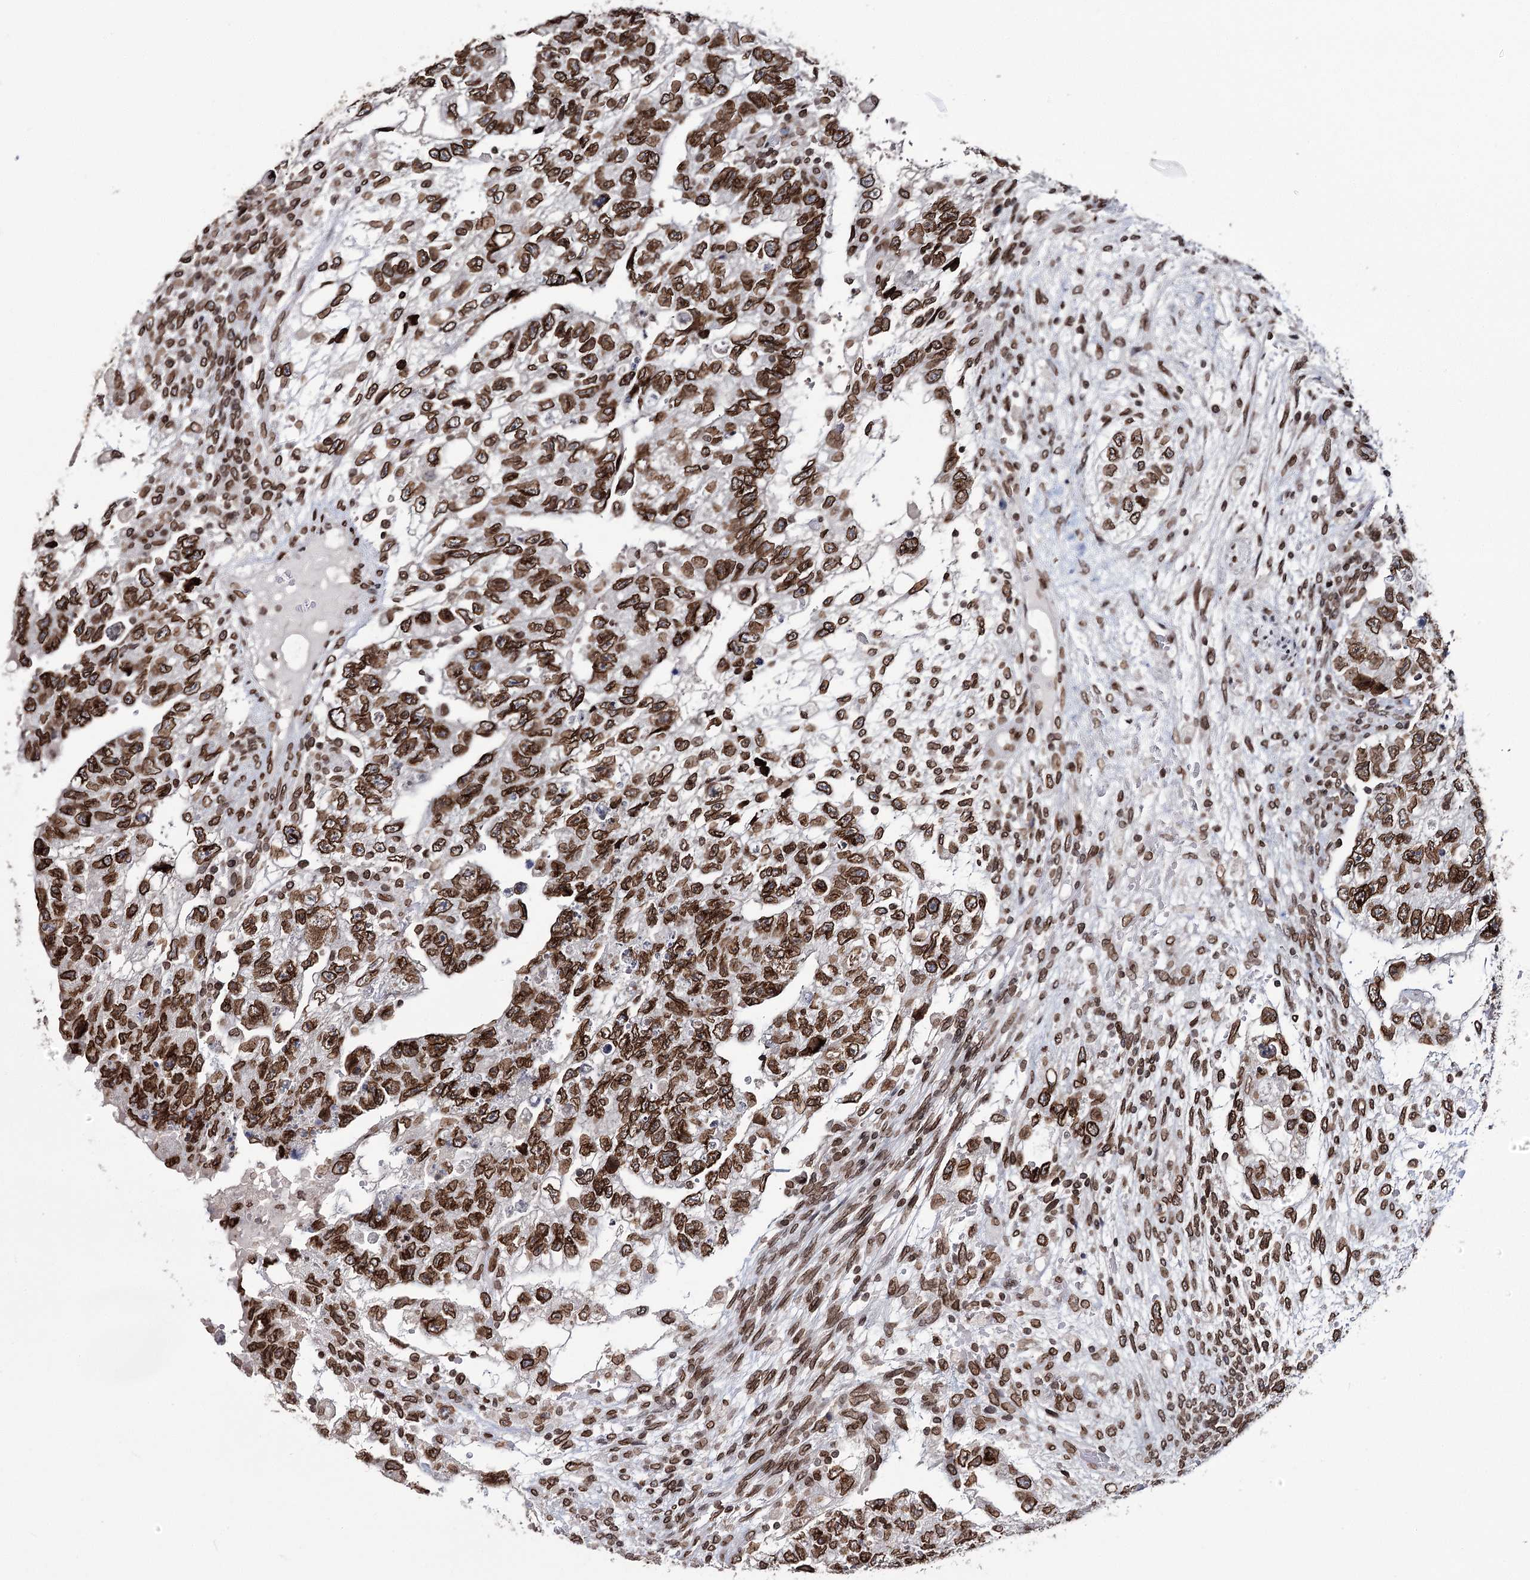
{"staining": {"intensity": "strong", "quantity": ">75%", "location": "cytoplasmic/membranous,nuclear"}, "tissue": "testis cancer", "cell_type": "Tumor cells", "image_type": "cancer", "snomed": [{"axis": "morphology", "description": "Carcinoma, Embryonal, NOS"}, {"axis": "topography", "description": "Testis"}], "caption": "This photomicrograph shows immunohistochemistry (IHC) staining of embryonal carcinoma (testis), with high strong cytoplasmic/membranous and nuclear staining in approximately >75% of tumor cells.", "gene": "KIAA0930", "patient": {"sex": "male", "age": 36}}